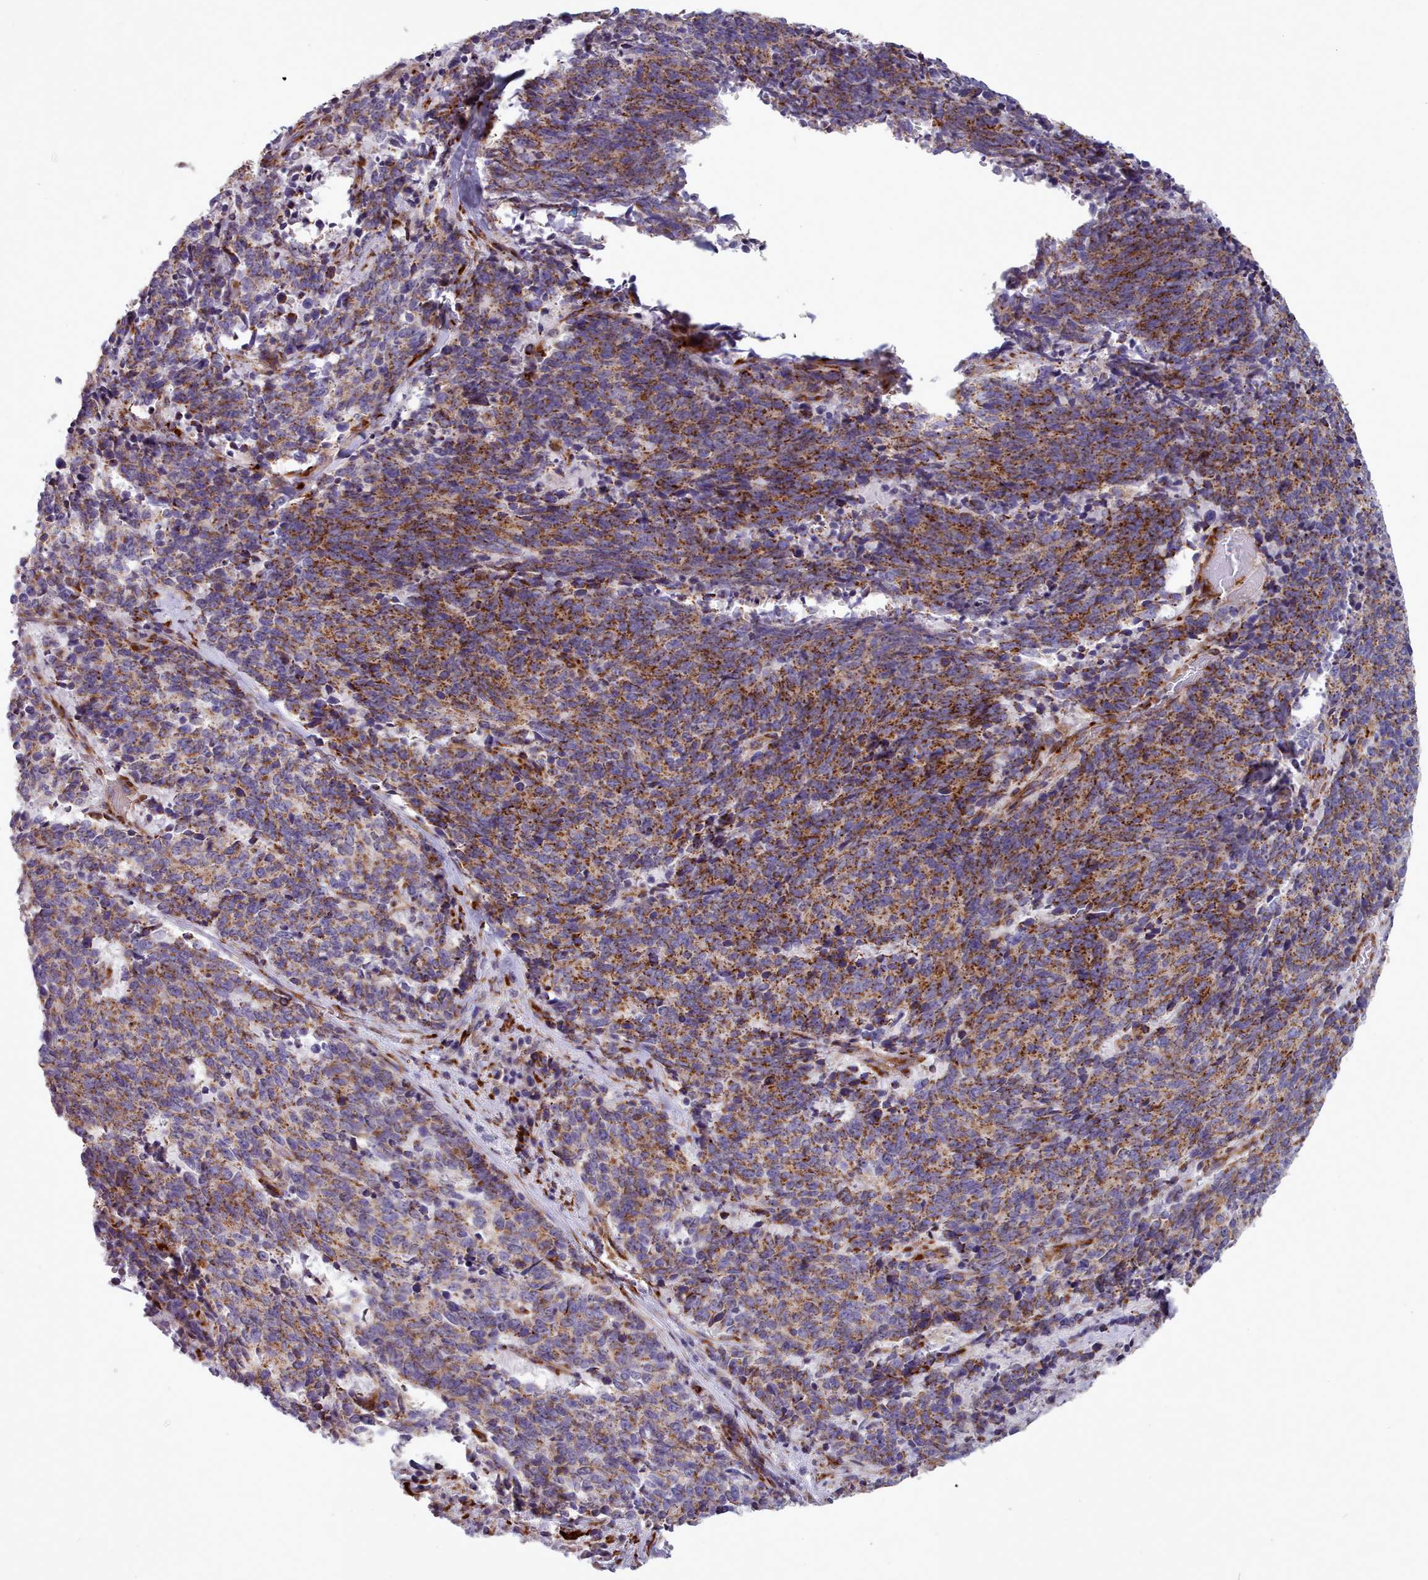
{"staining": {"intensity": "moderate", "quantity": ">75%", "location": "cytoplasmic/membranous"}, "tissue": "cervical cancer", "cell_type": "Tumor cells", "image_type": "cancer", "snomed": [{"axis": "morphology", "description": "Squamous cell carcinoma, NOS"}, {"axis": "topography", "description": "Cervix"}], "caption": "Protein analysis of squamous cell carcinoma (cervical) tissue reveals moderate cytoplasmic/membranous positivity in approximately >75% of tumor cells.", "gene": "FKBP10", "patient": {"sex": "female", "age": 29}}